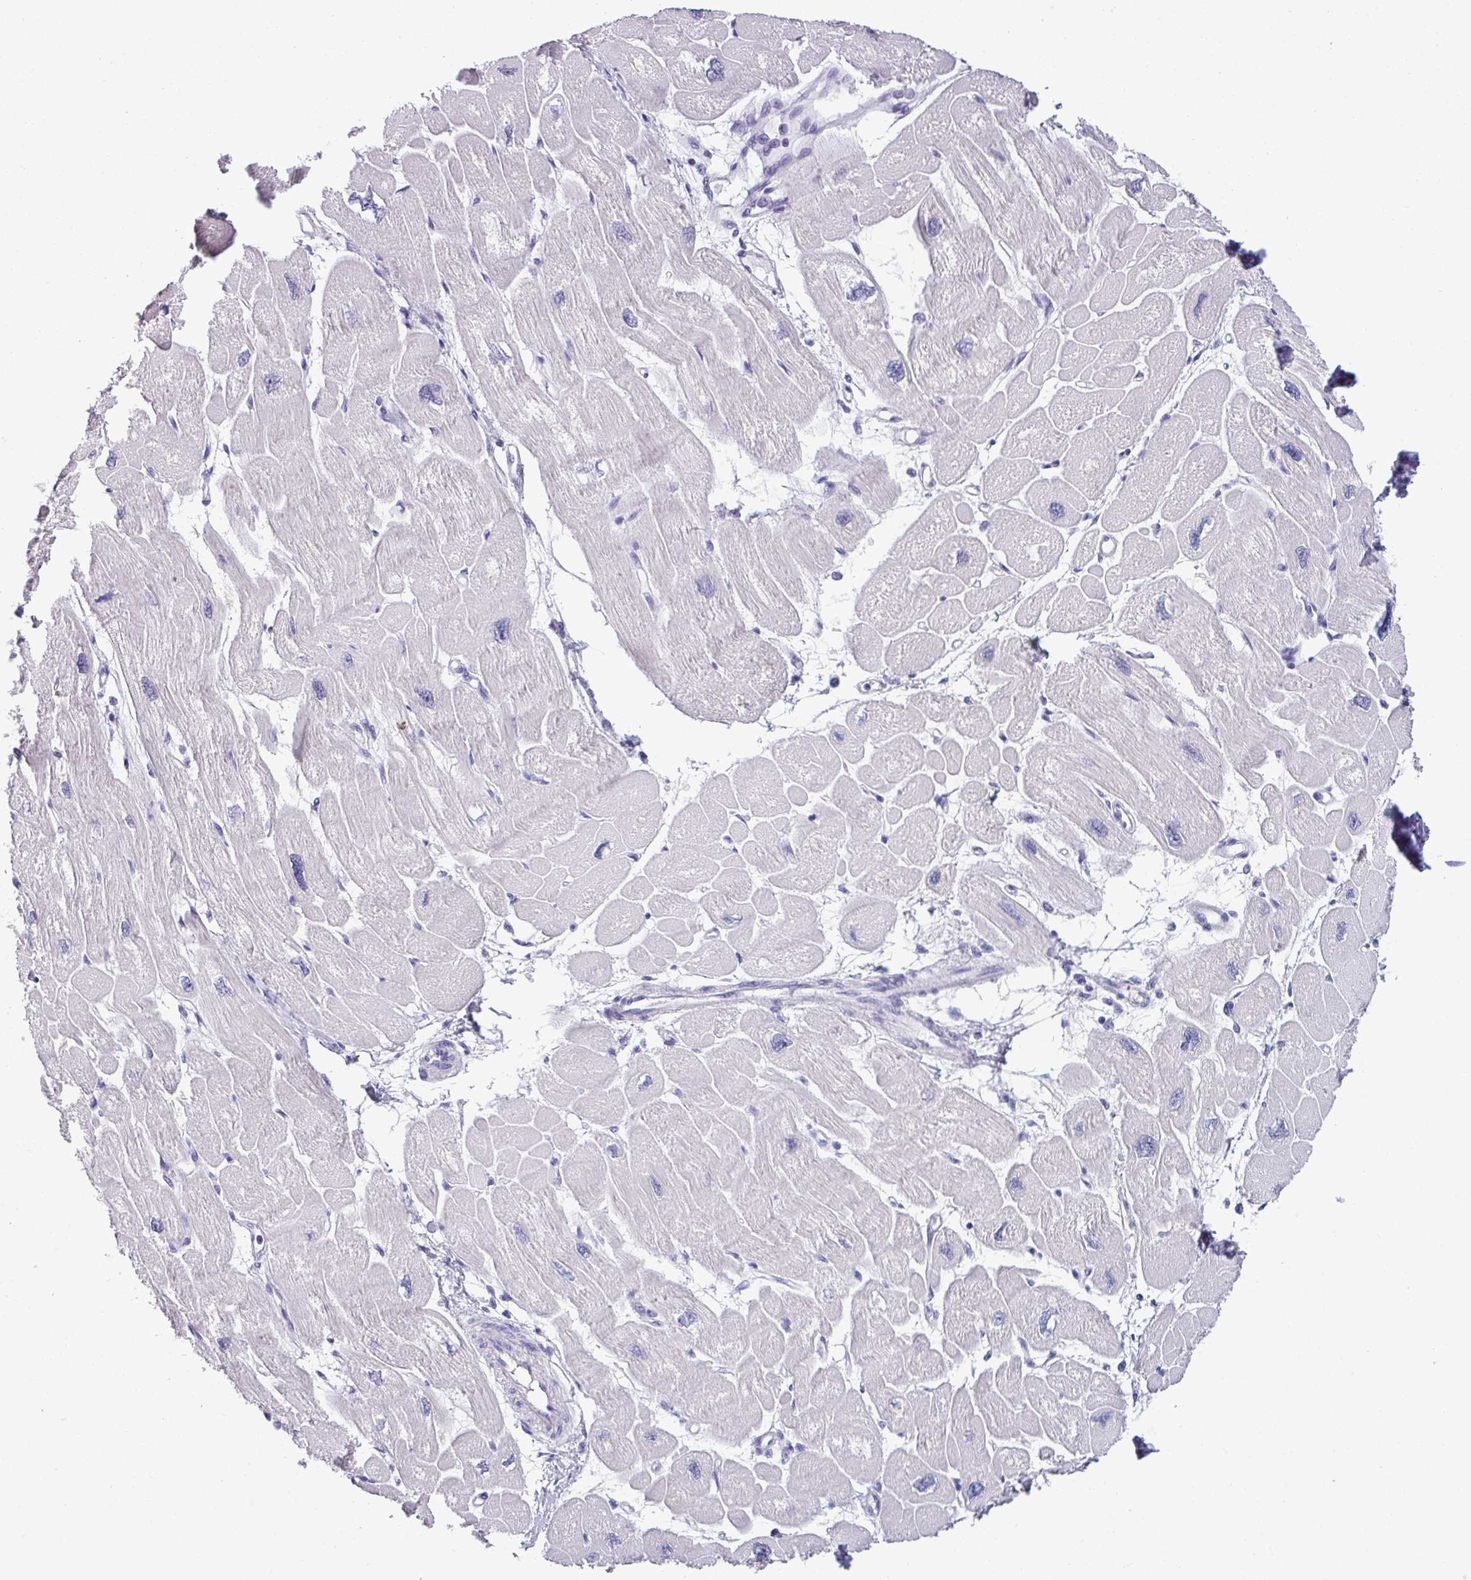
{"staining": {"intensity": "negative", "quantity": "none", "location": "none"}, "tissue": "heart muscle", "cell_type": "Cardiomyocytes", "image_type": "normal", "snomed": [{"axis": "morphology", "description": "Normal tissue, NOS"}, {"axis": "topography", "description": "Heart"}], "caption": "Cardiomyocytes show no significant positivity in benign heart muscle. (DAB IHC with hematoxylin counter stain).", "gene": "SRGAP1", "patient": {"sex": "male", "age": 42}}